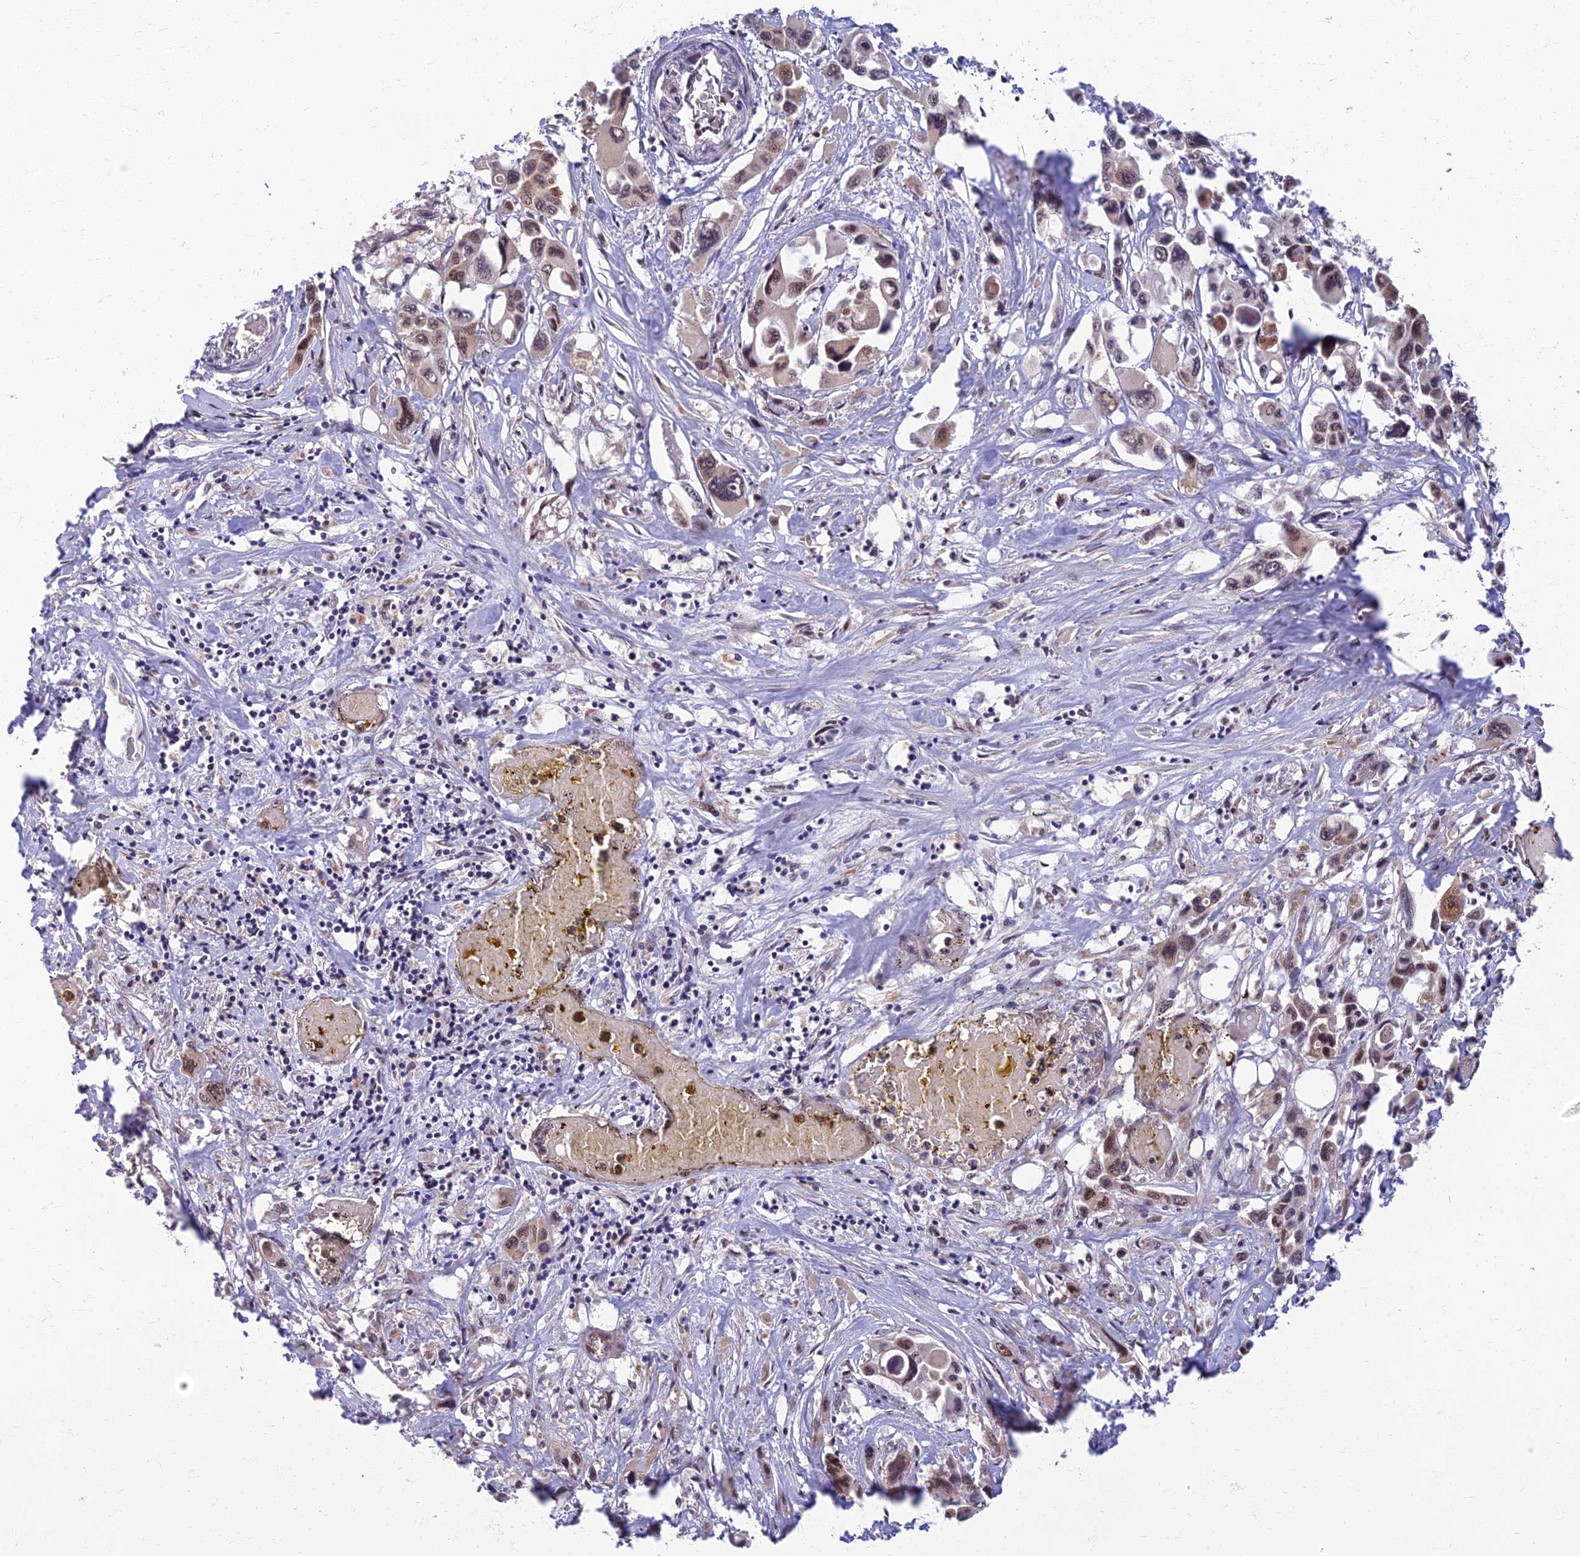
{"staining": {"intensity": "moderate", "quantity": "25%-75%", "location": "nuclear"}, "tissue": "pancreatic cancer", "cell_type": "Tumor cells", "image_type": "cancer", "snomed": [{"axis": "morphology", "description": "Adenocarcinoma, NOS"}, {"axis": "topography", "description": "Pancreas"}], "caption": "Immunohistochemistry (IHC) micrograph of neoplastic tissue: pancreatic cancer (adenocarcinoma) stained using immunohistochemistry (IHC) reveals medium levels of moderate protein expression localized specifically in the nuclear of tumor cells, appearing as a nuclear brown color.", "gene": "EARS2", "patient": {"sex": "male", "age": 92}}